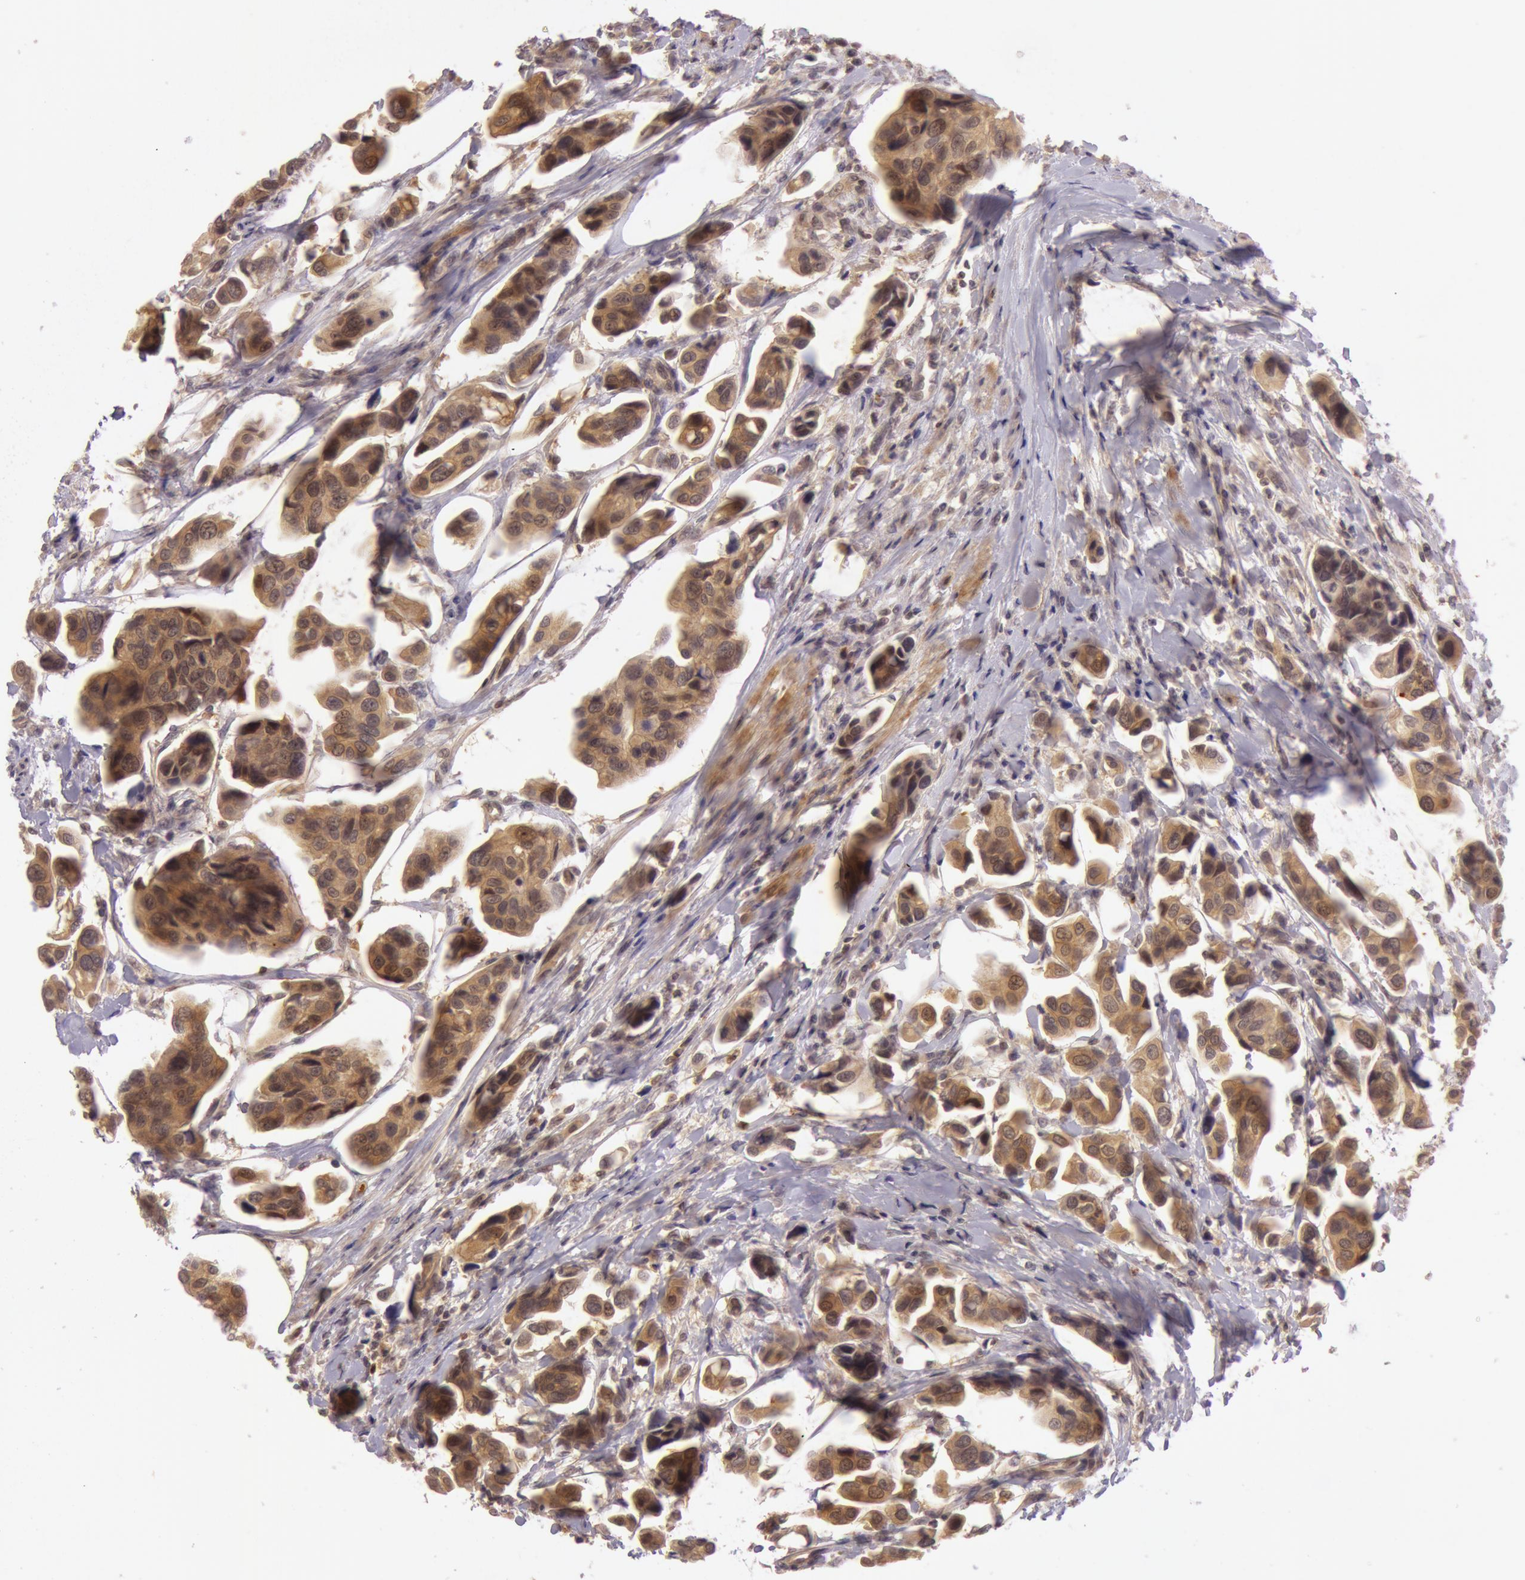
{"staining": {"intensity": "moderate", "quantity": ">75%", "location": "cytoplasmic/membranous"}, "tissue": "urothelial cancer", "cell_type": "Tumor cells", "image_type": "cancer", "snomed": [{"axis": "morphology", "description": "Adenocarcinoma, NOS"}, {"axis": "topography", "description": "Urinary bladder"}], "caption": "Immunohistochemistry (IHC) histopathology image of human adenocarcinoma stained for a protein (brown), which displays medium levels of moderate cytoplasmic/membranous positivity in approximately >75% of tumor cells.", "gene": "ATG2B", "patient": {"sex": "male", "age": 61}}